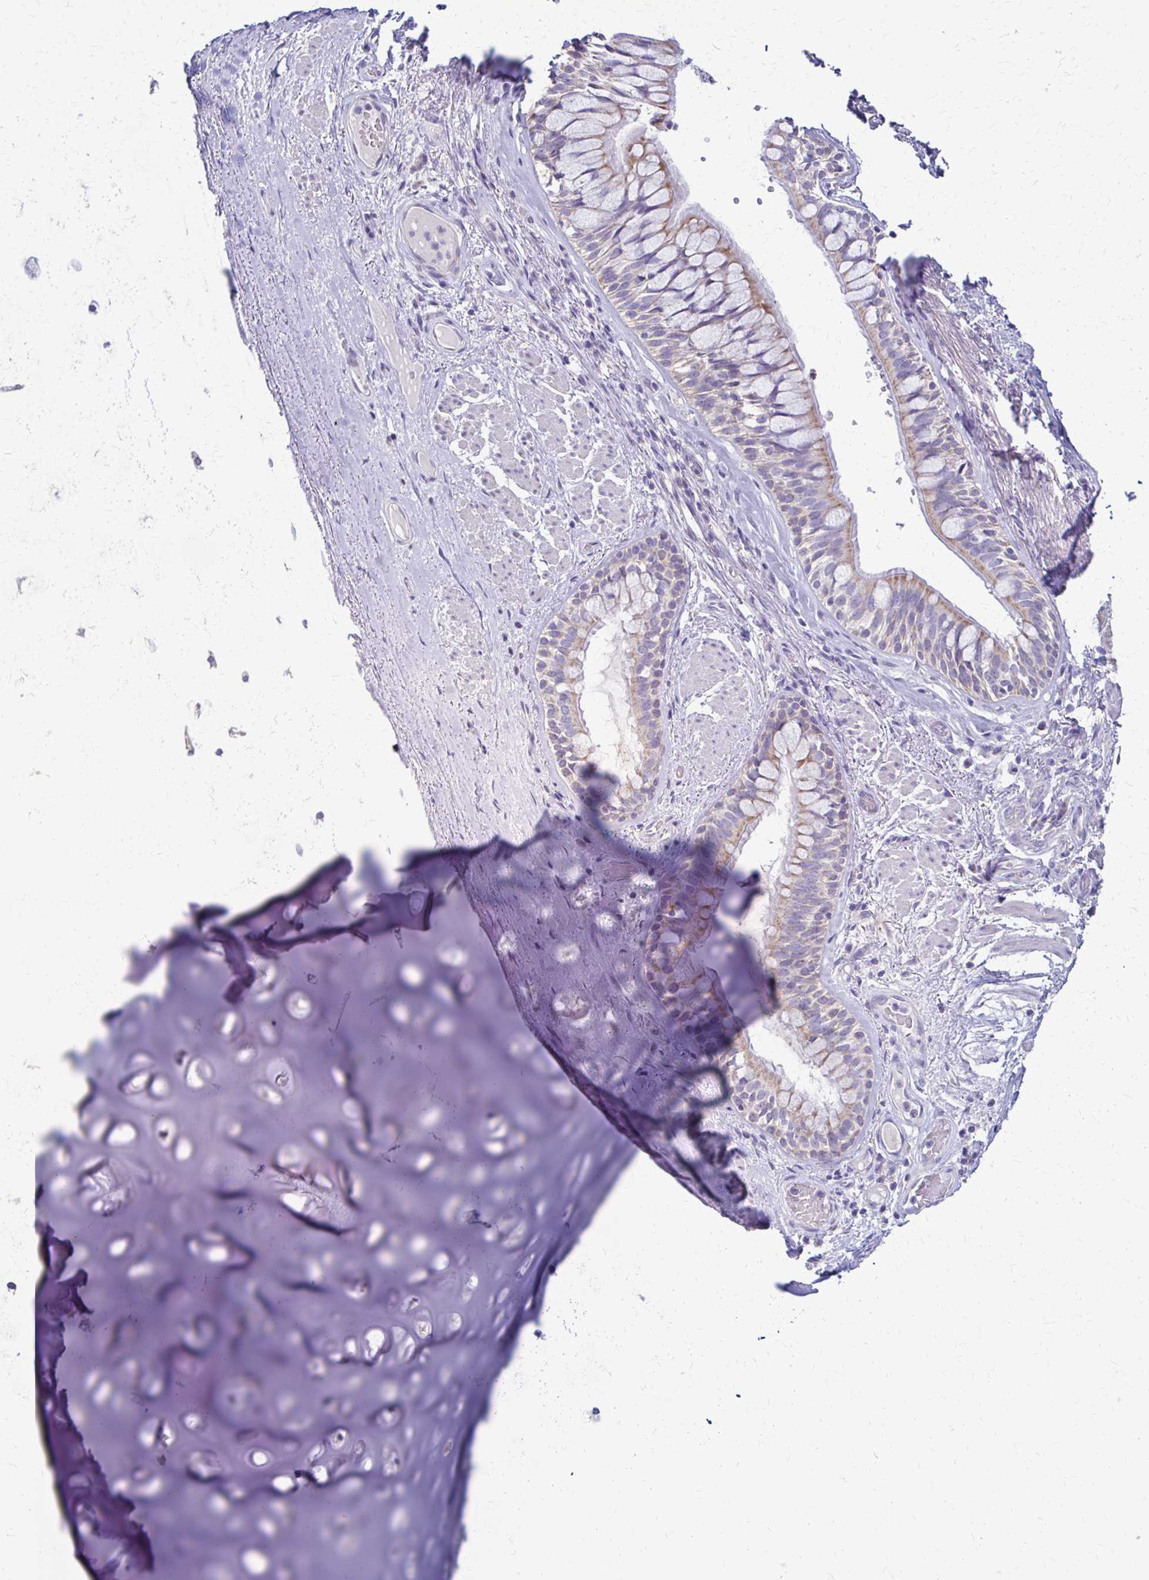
{"staining": {"intensity": "negative", "quantity": "none", "location": "none"}, "tissue": "adipose tissue", "cell_type": "Adipocytes", "image_type": "normal", "snomed": [{"axis": "morphology", "description": "Normal tissue, NOS"}, {"axis": "topography", "description": "Cartilage tissue"}, {"axis": "topography", "description": "Bronchus"}], "caption": "Protein analysis of normal adipose tissue reveals no significant positivity in adipocytes. (Immunohistochemistry (ihc), brightfield microscopy, high magnification).", "gene": "SAMD13", "patient": {"sex": "male", "age": 64}}